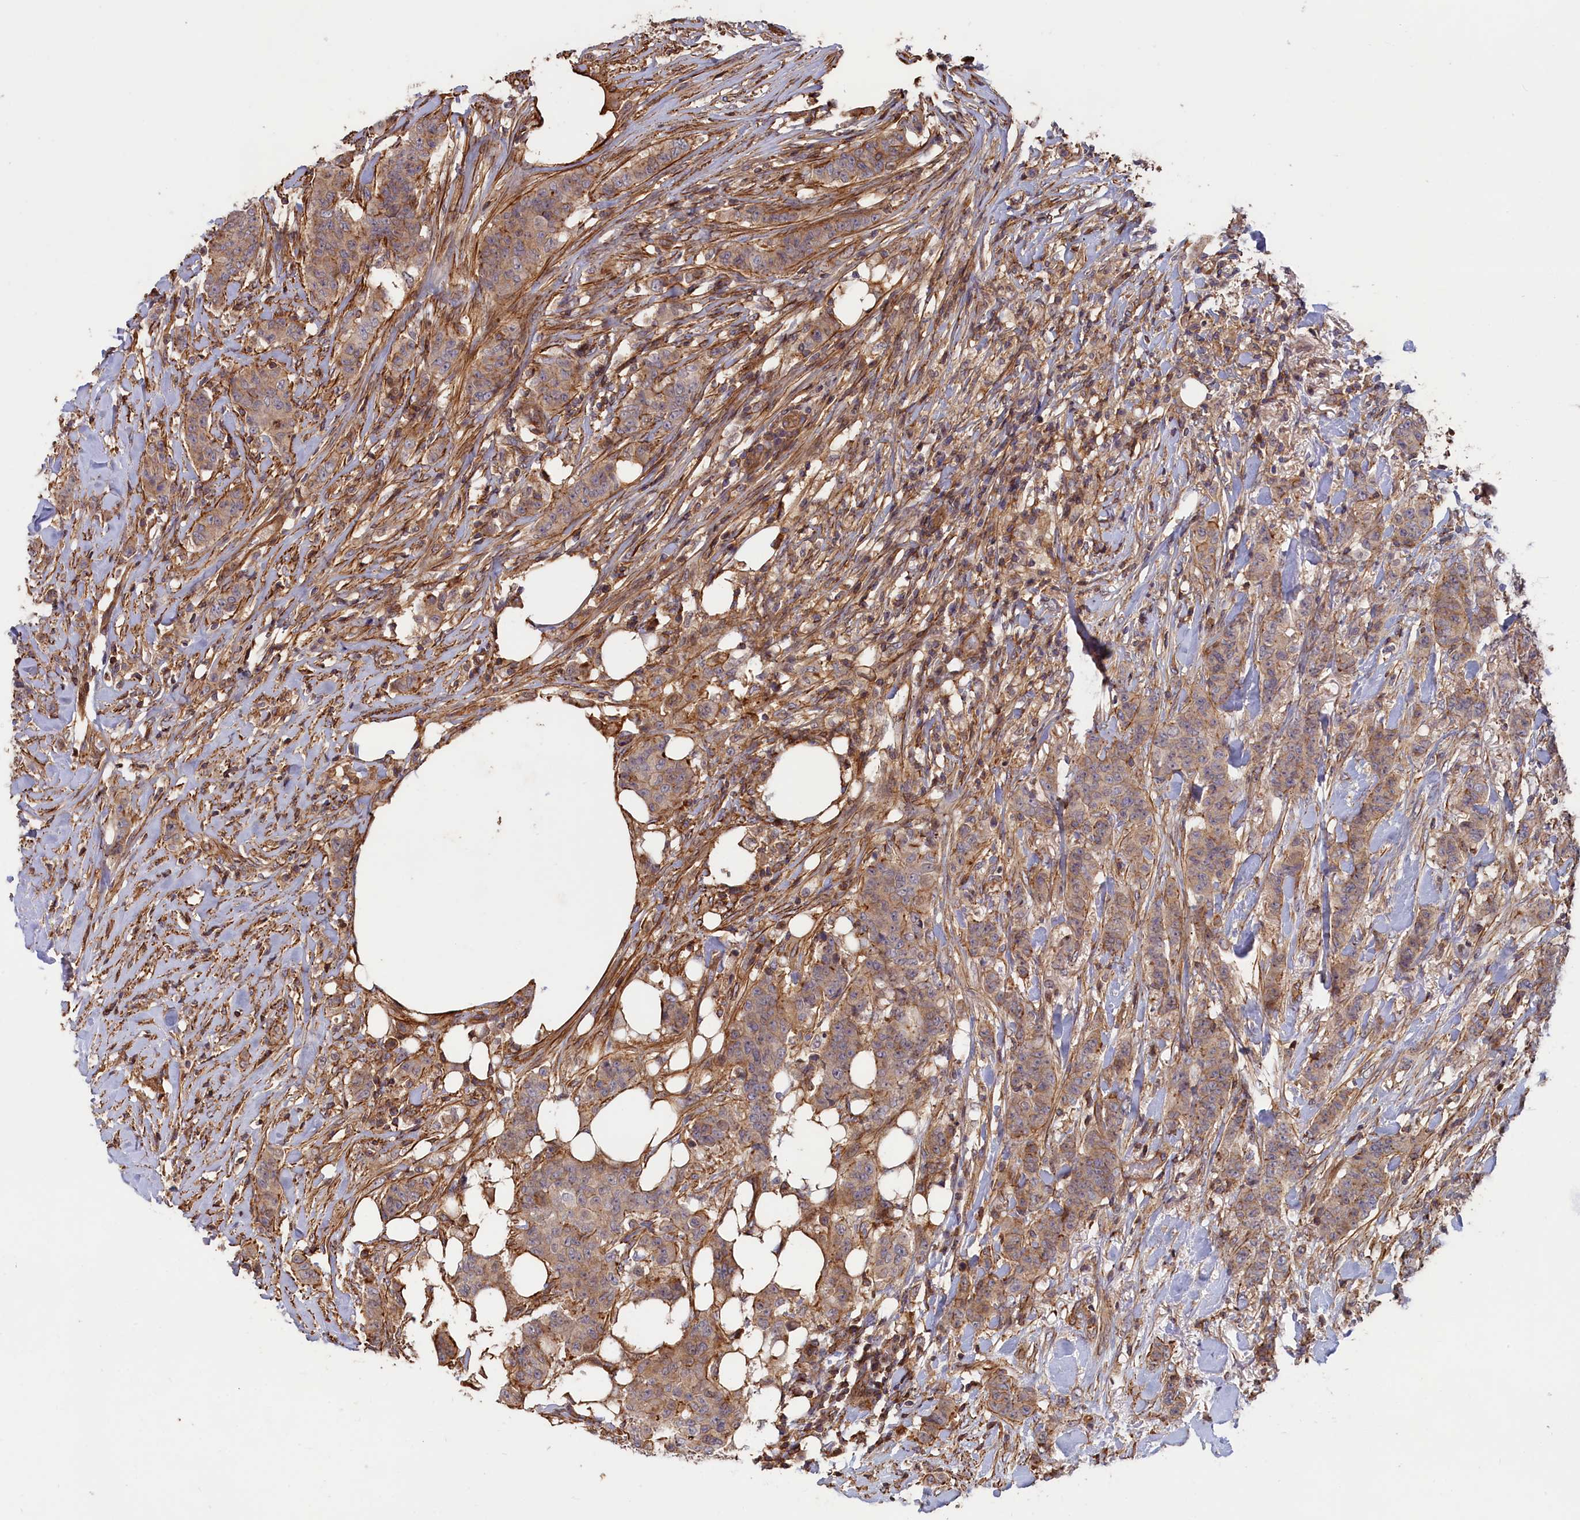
{"staining": {"intensity": "moderate", "quantity": "<25%", "location": "cytoplasmic/membranous"}, "tissue": "breast cancer", "cell_type": "Tumor cells", "image_type": "cancer", "snomed": [{"axis": "morphology", "description": "Duct carcinoma"}, {"axis": "topography", "description": "Breast"}], "caption": "Moderate cytoplasmic/membranous expression for a protein is present in approximately <25% of tumor cells of infiltrating ductal carcinoma (breast) using immunohistochemistry.", "gene": "ANKRD27", "patient": {"sex": "female", "age": 40}}